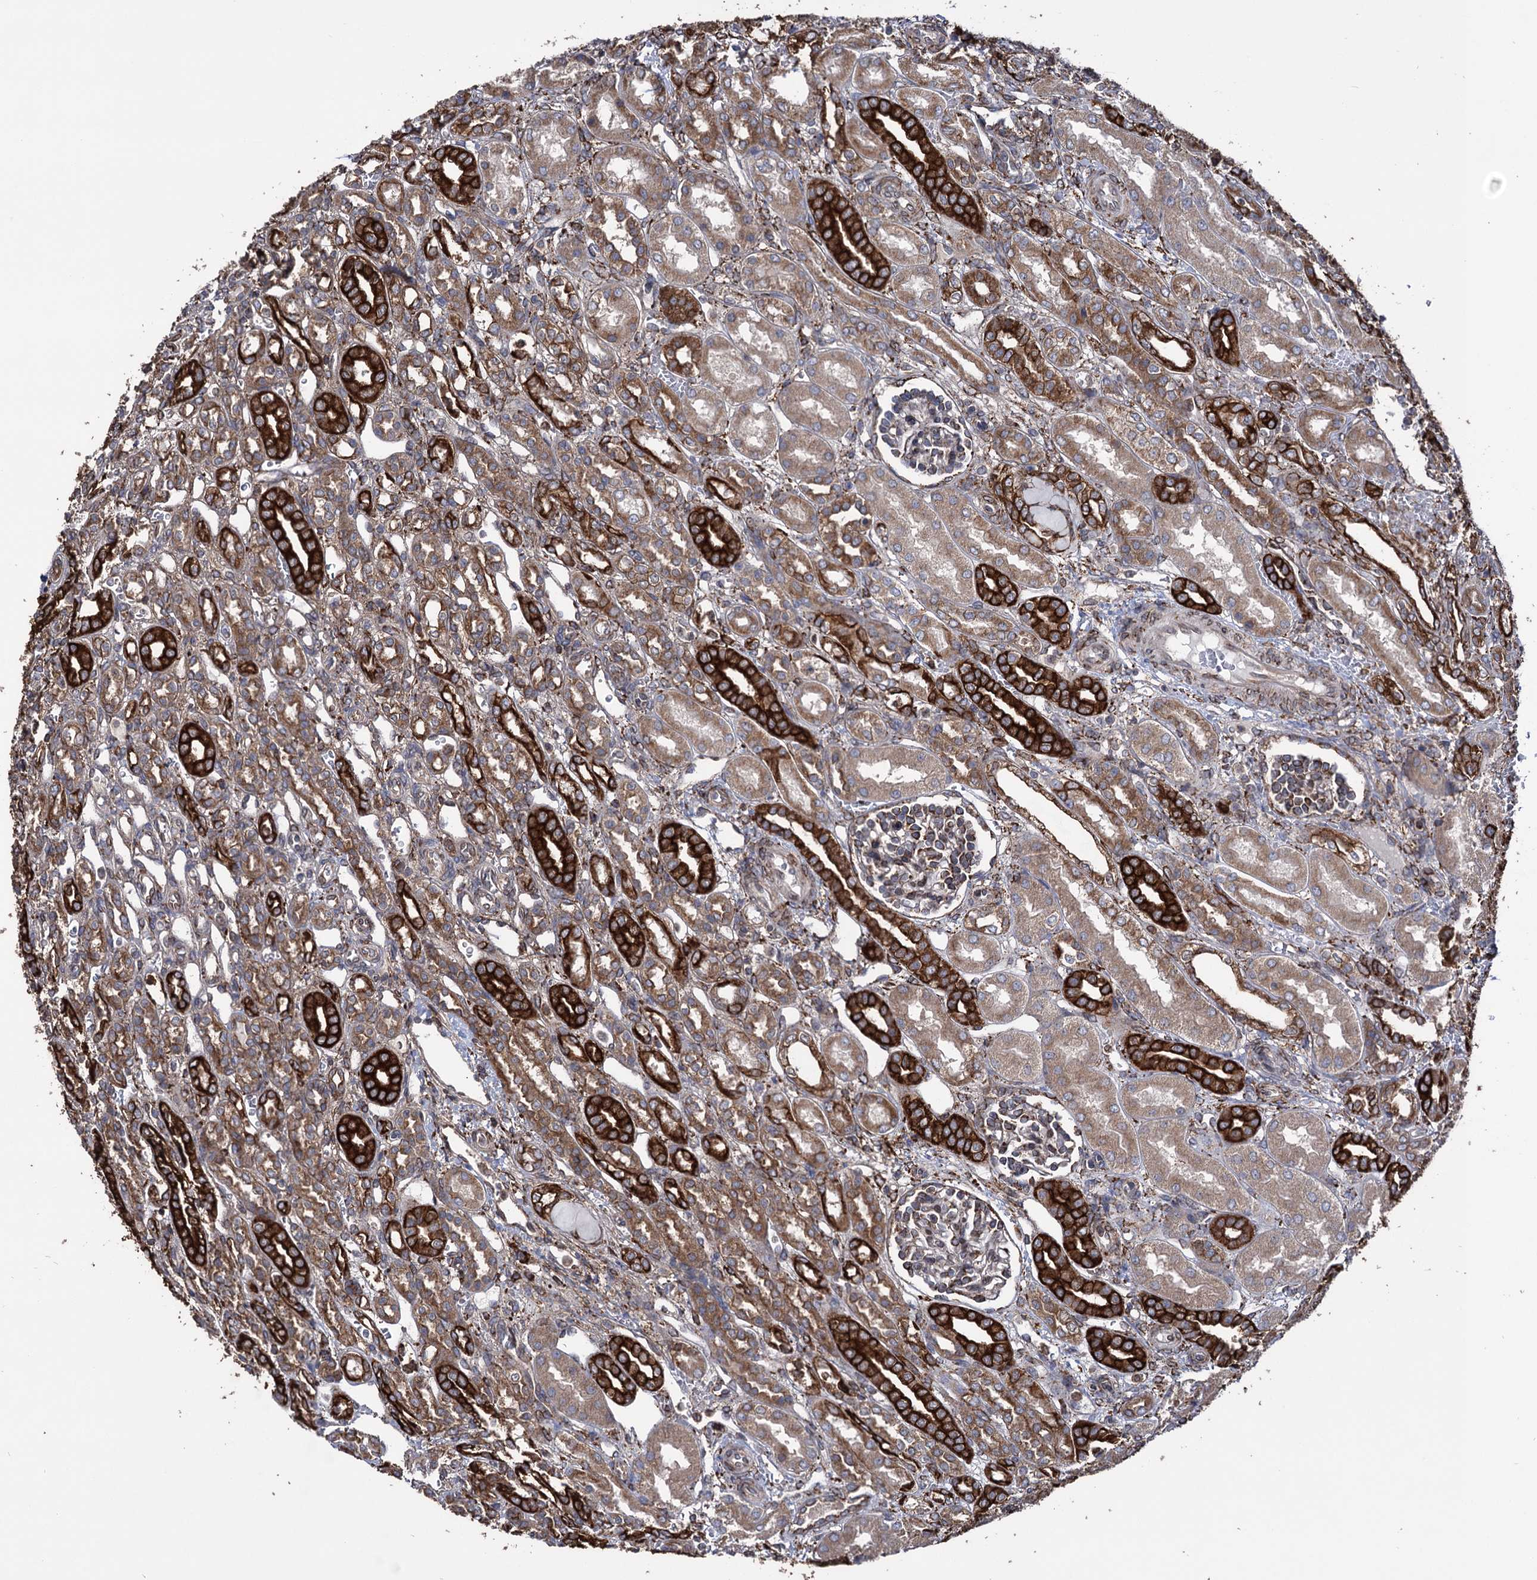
{"staining": {"intensity": "strong", "quantity": "25%-75%", "location": "cytoplasmic/membranous"}, "tissue": "kidney", "cell_type": "Cells in glomeruli", "image_type": "normal", "snomed": [{"axis": "morphology", "description": "Normal tissue, NOS"}, {"axis": "morphology", "description": "Neoplasm, malignant, NOS"}, {"axis": "topography", "description": "Kidney"}], "caption": "About 25%-75% of cells in glomeruli in benign kidney display strong cytoplasmic/membranous protein positivity as visualized by brown immunohistochemical staining.", "gene": "CDAN1", "patient": {"sex": "female", "age": 1}}